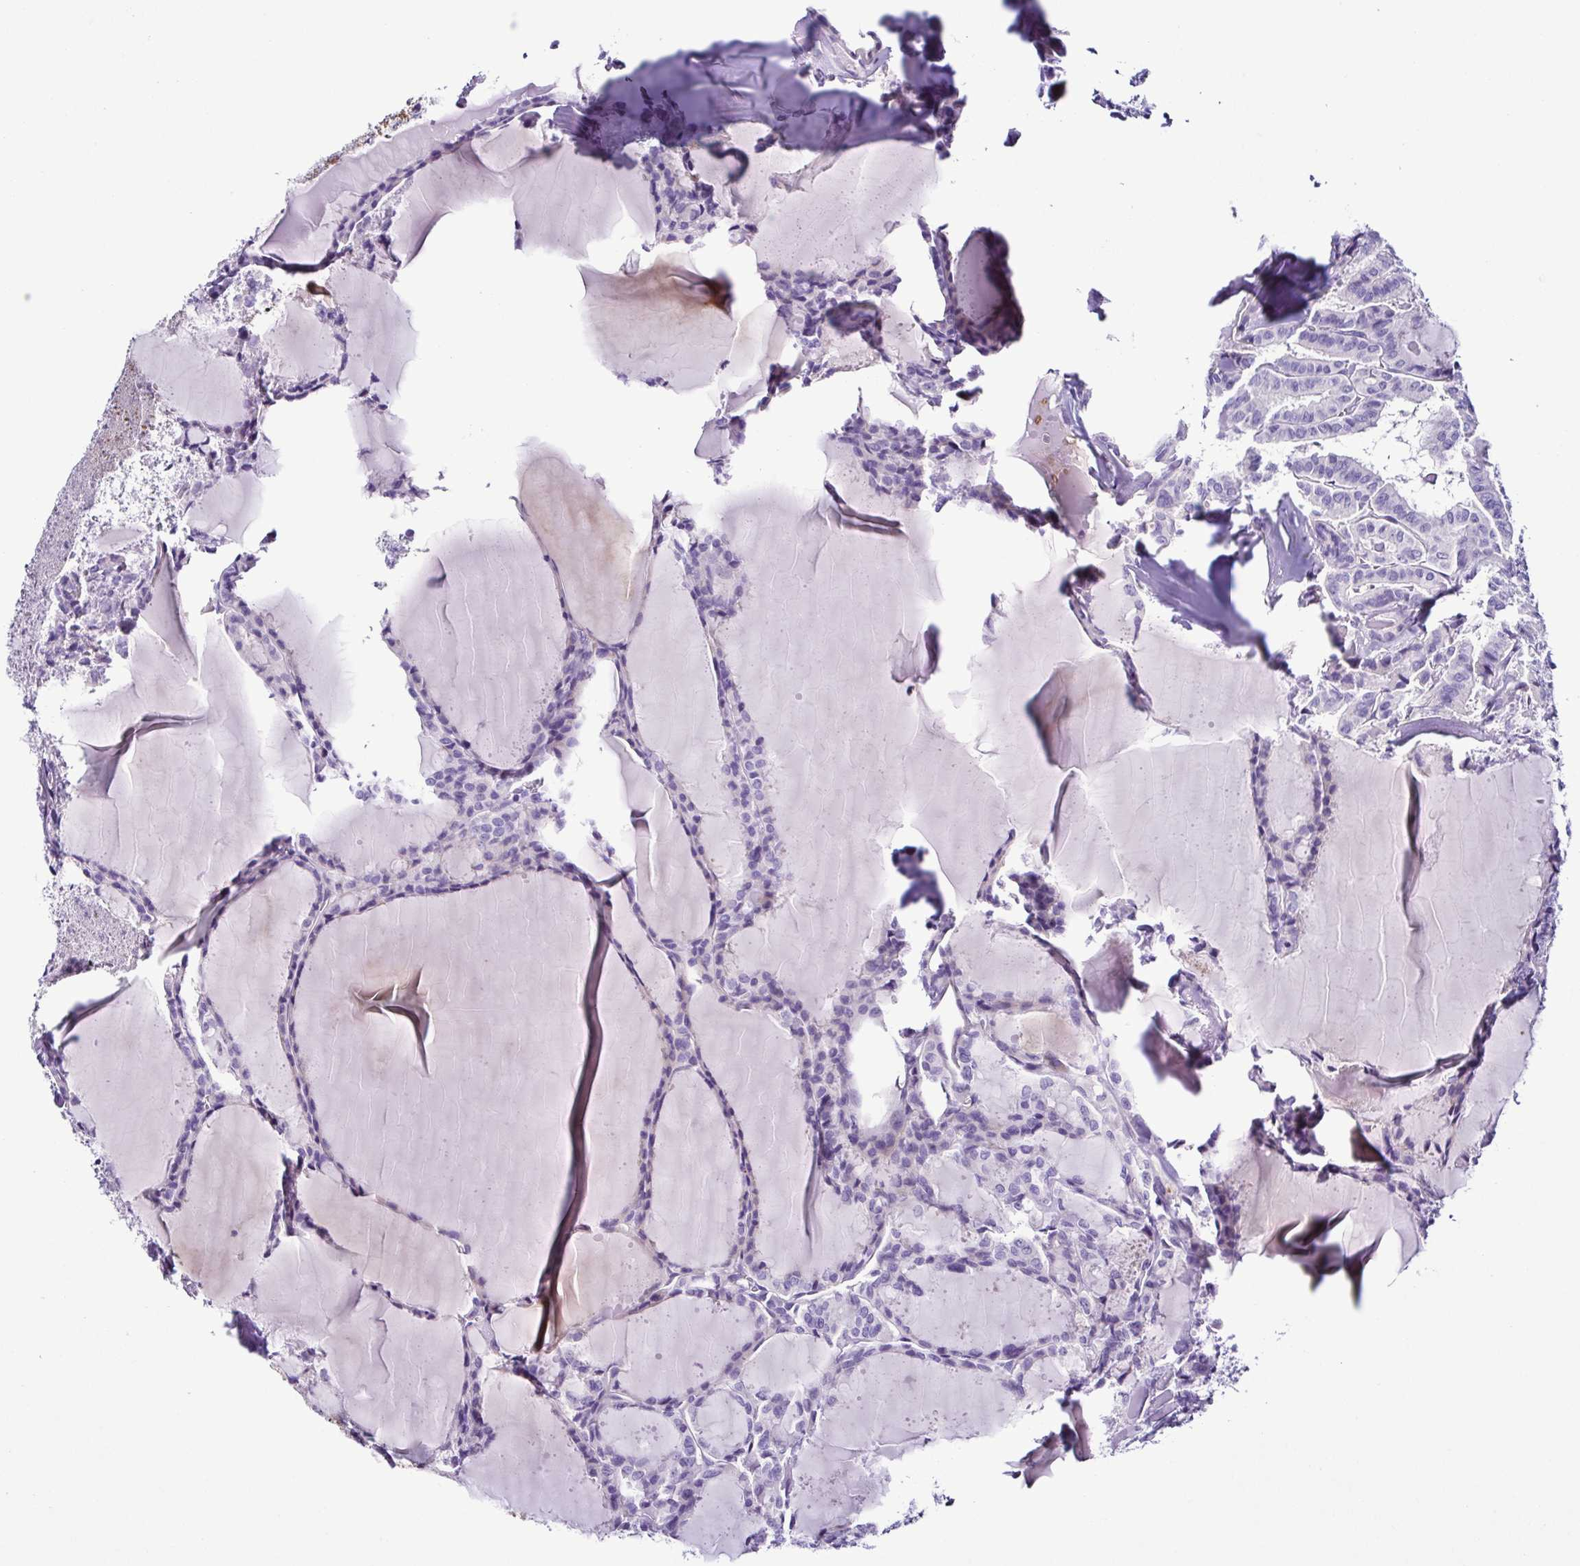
{"staining": {"intensity": "negative", "quantity": "none", "location": "none"}, "tissue": "thyroid cancer", "cell_type": "Tumor cells", "image_type": "cancer", "snomed": [{"axis": "morphology", "description": "Papillary adenocarcinoma, NOS"}, {"axis": "topography", "description": "Thyroid gland"}], "caption": "Tumor cells show no significant protein expression in thyroid cancer (papillary adenocarcinoma). (DAB (3,3'-diaminobenzidine) IHC, high magnification).", "gene": "SRL", "patient": {"sex": "male", "age": 87}}